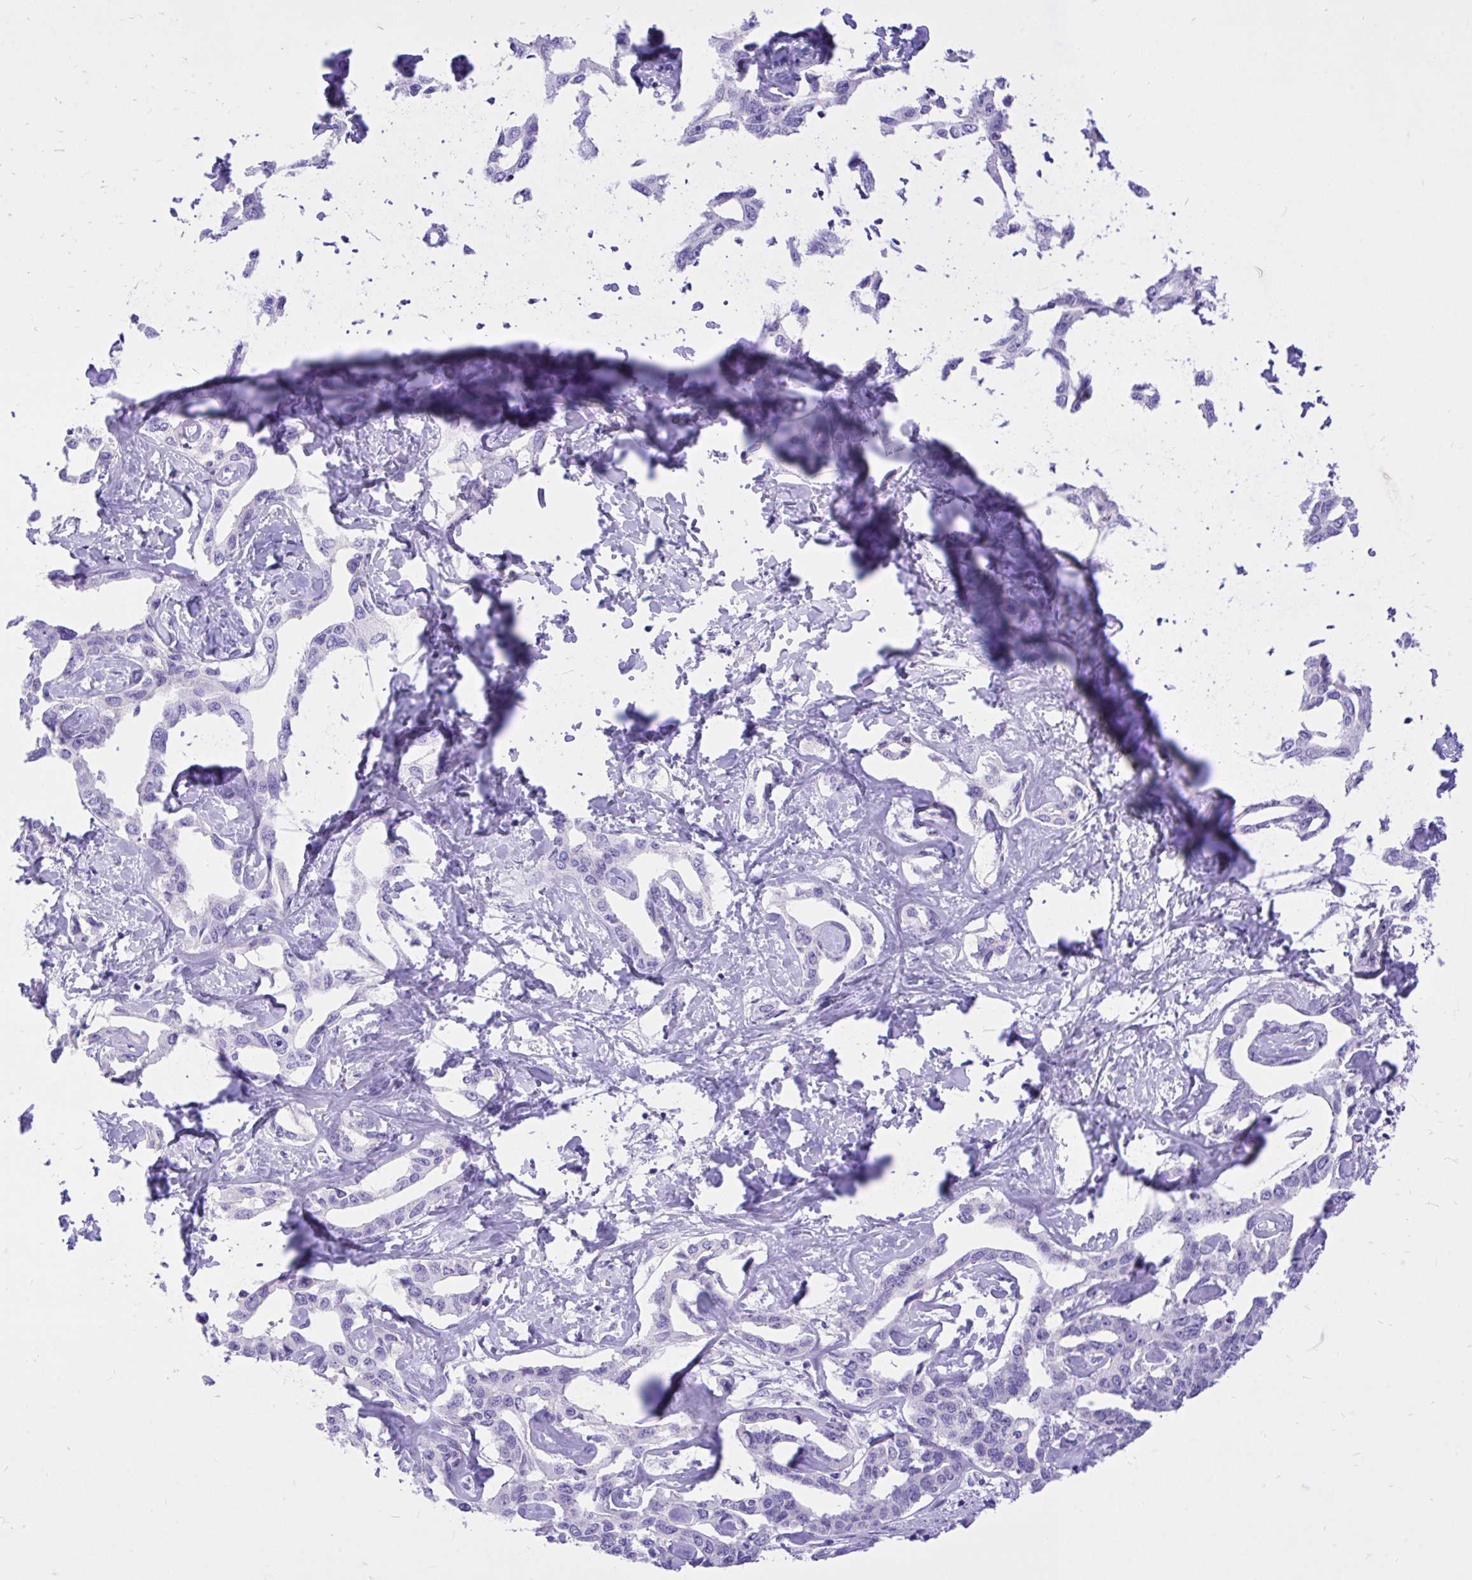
{"staining": {"intensity": "negative", "quantity": "none", "location": "none"}, "tissue": "liver cancer", "cell_type": "Tumor cells", "image_type": "cancer", "snomed": [{"axis": "morphology", "description": "Cholangiocarcinoma"}, {"axis": "topography", "description": "Liver"}], "caption": "The photomicrograph displays no staining of tumor cells in liver cholangiocarcinoma. (Immunohistochemistry (ihc), brightfield microscopy, high magnification).", "gene": "MON1A", "patient": {"sex": "male", "age": 59}}